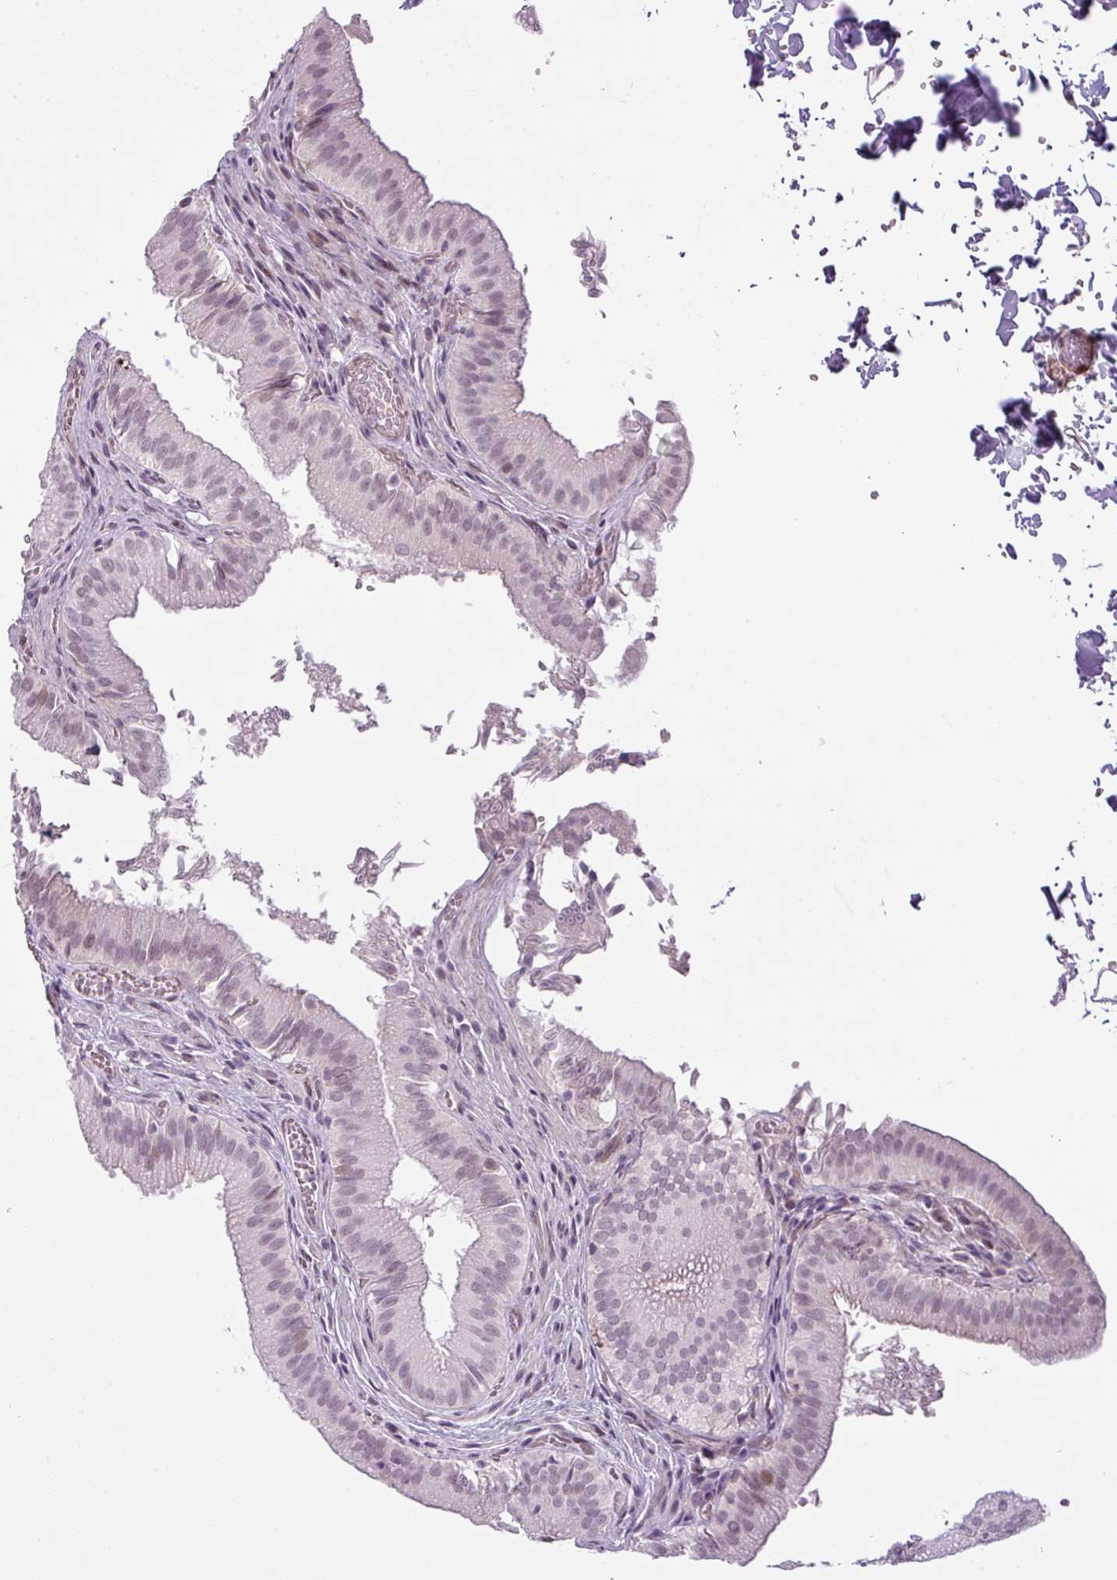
{"staining": {"intensity": "weak", "quantity": "25%-75%", "location": "nuclear"}, "tissue": "gallbladder", "cell_type": "Glandular cells", "image_type": "normal", "snomed": [{"axis": "morphology", "description": "Normal tissue, NOS"}, {"axis": "topography", "description": "Gallbladder"}, {"axis": "topography", "description": "Peripheral nerve tissue"}], "caption": "DAB (3,3'-diaminobenzidine) immunohistochemical staining of unremarkable human gallbladder shows weak nuclear protein positivity in about 25%-75% of glandular cells.", "gene": "ZNF688", "patient": {"sex": "male", "age": 17}}